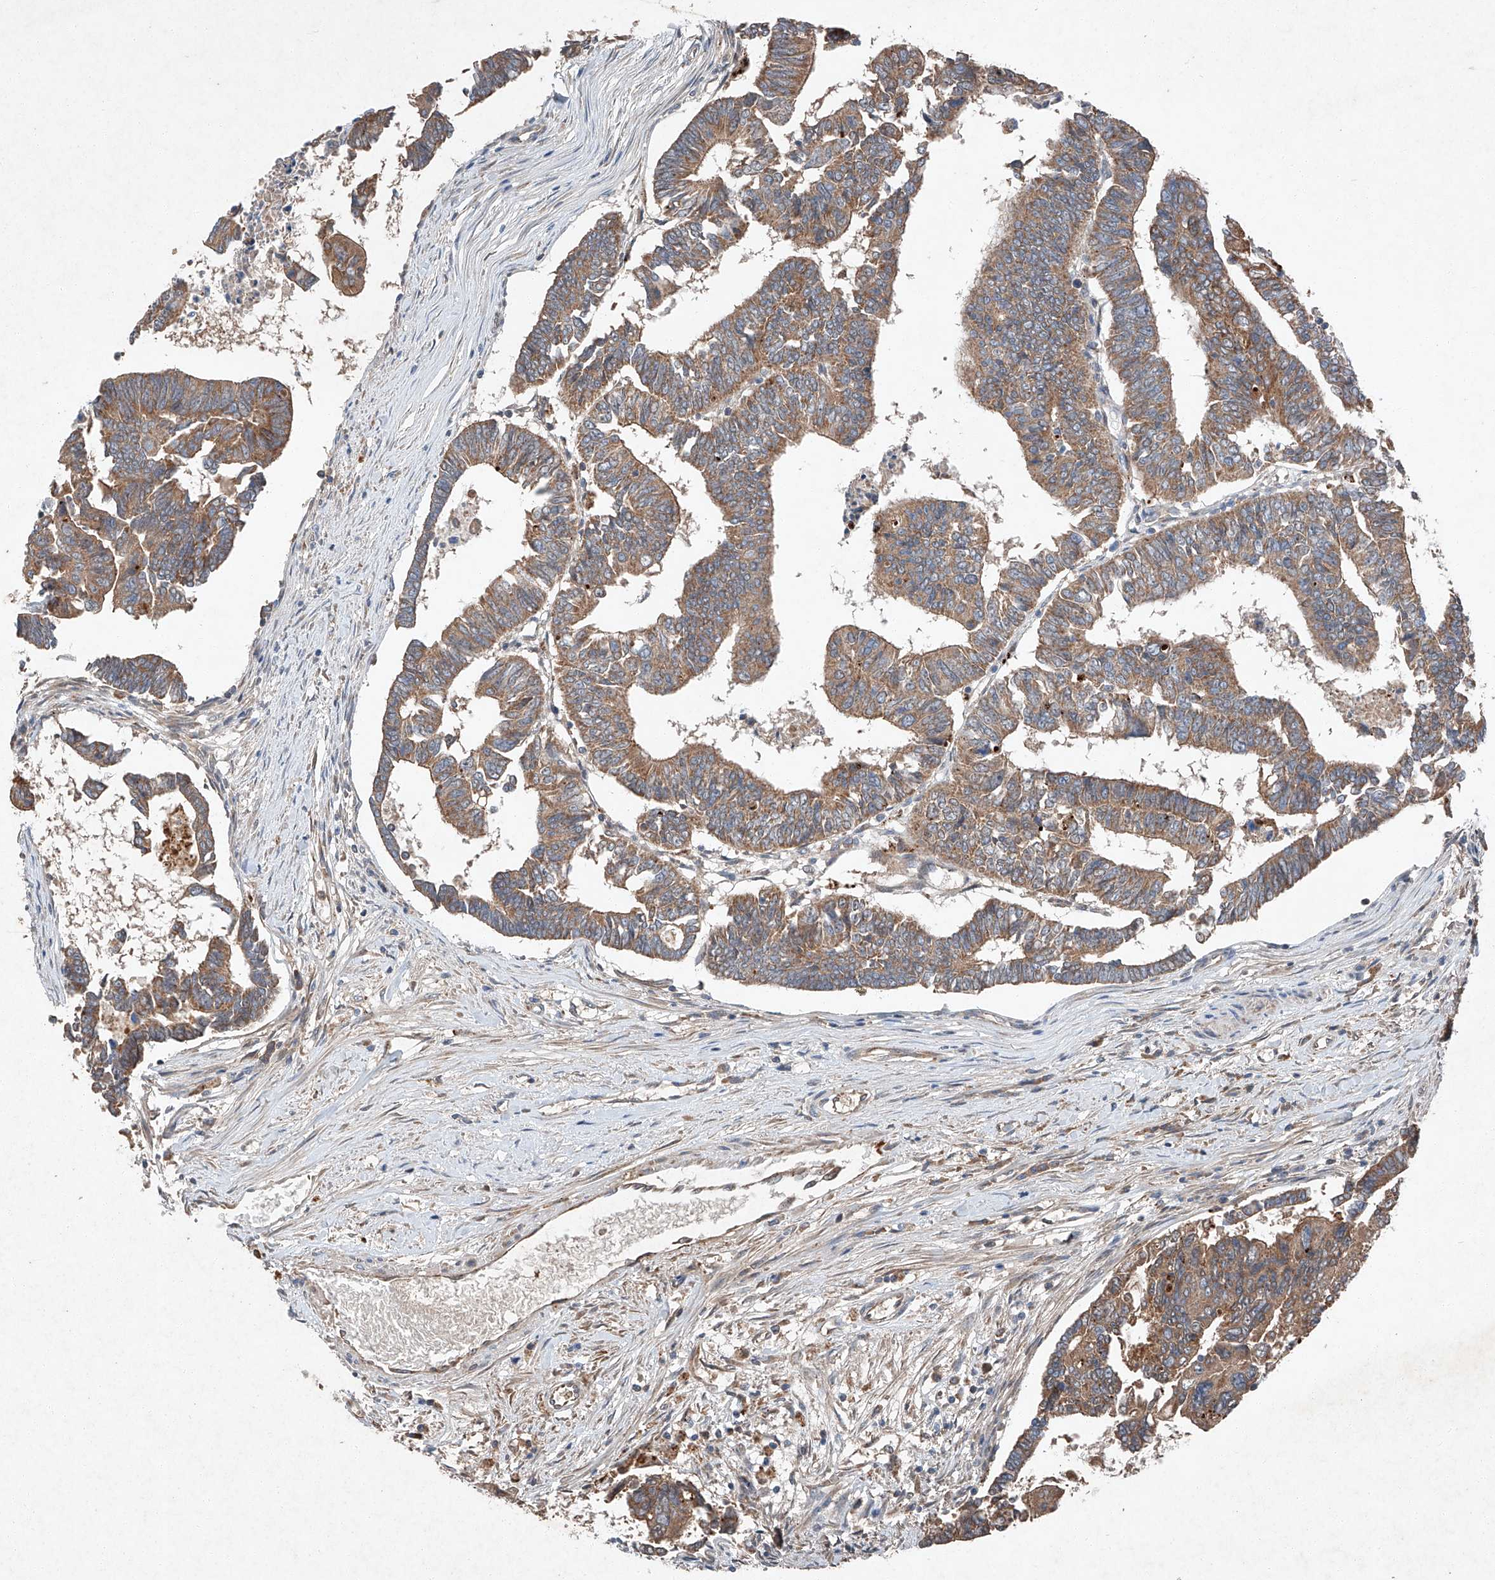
{"staining": {"intensity": "moderate", "quantity": ">75%", "location": "cytoplasmic/membranous"}, "tissue": "colorectal cancer", "cell_type": "Tumor cells", "image_type": "cancer", "snomed": [{"axis": "morphology", "description": "Adenocarcinoma, NOS"}, {"axis": "topography", "description": "Rectum"}], "caption": "This is an image of immunohistochemistry staining of adenocarcinoma (colorectal), which shows moderate positivity in the cytoplasmic/membranous of tumor cells.", "gene": "RUSC1", "patient": {"sex": "female", "age": 65}}